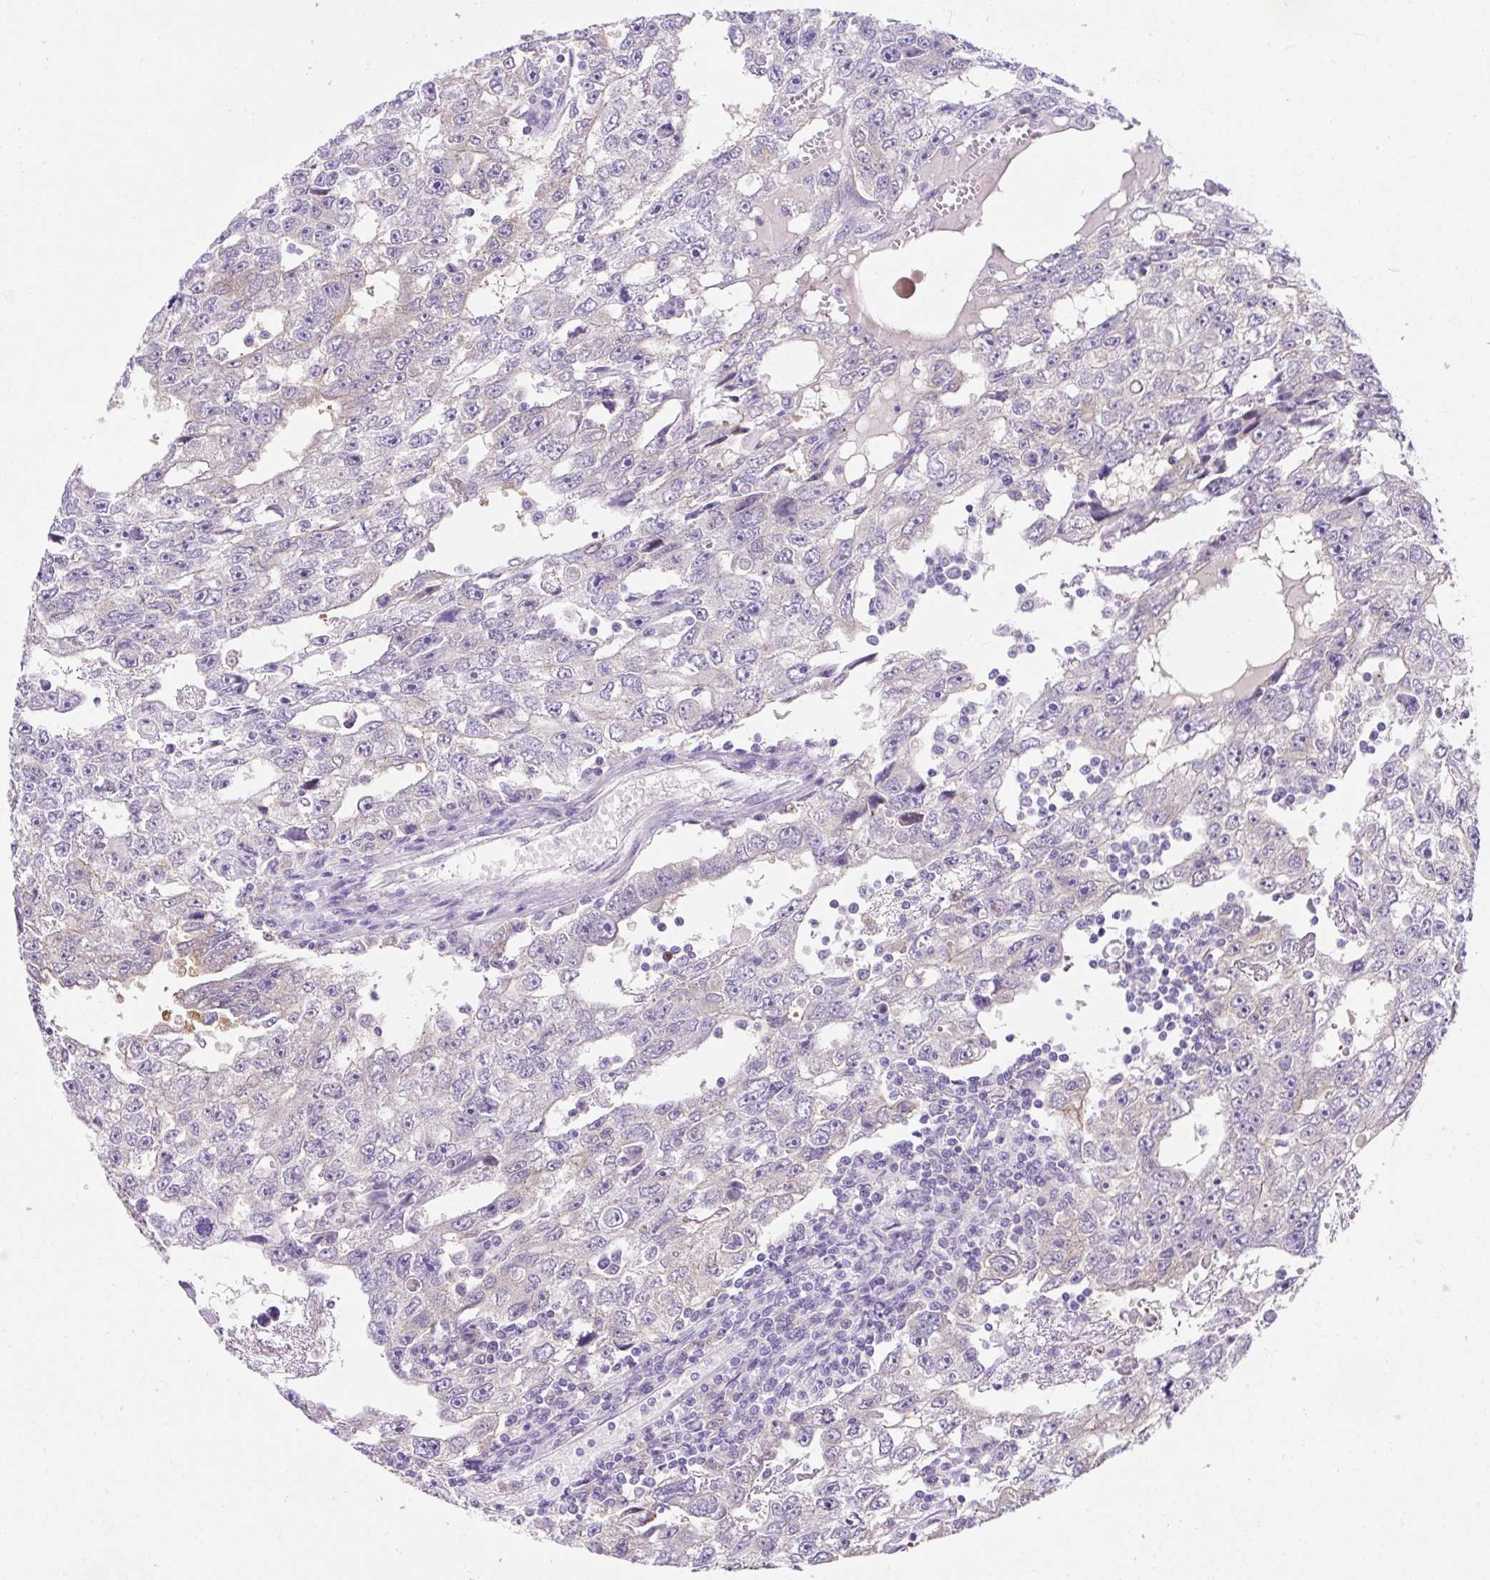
{"staining": {"intensity": "weak", "quantity": "<25%", "location": "cytoplasmic/membranous"}, "tissue": "testis cancer", "cell_type": "Tumor cells", "image_type": "cancer", "snomed": [{"axis": "morphology", "description": "Carcinoma, Embryonal, NOS"}, {"axis": "topography", "description": "Testis"}], "caption": "Tumor cells are negative for brown protein staining in testis embryonal carcinoma.", "gene": "GOLGA8A", "patient": {"sex": "male", "age": 20}}